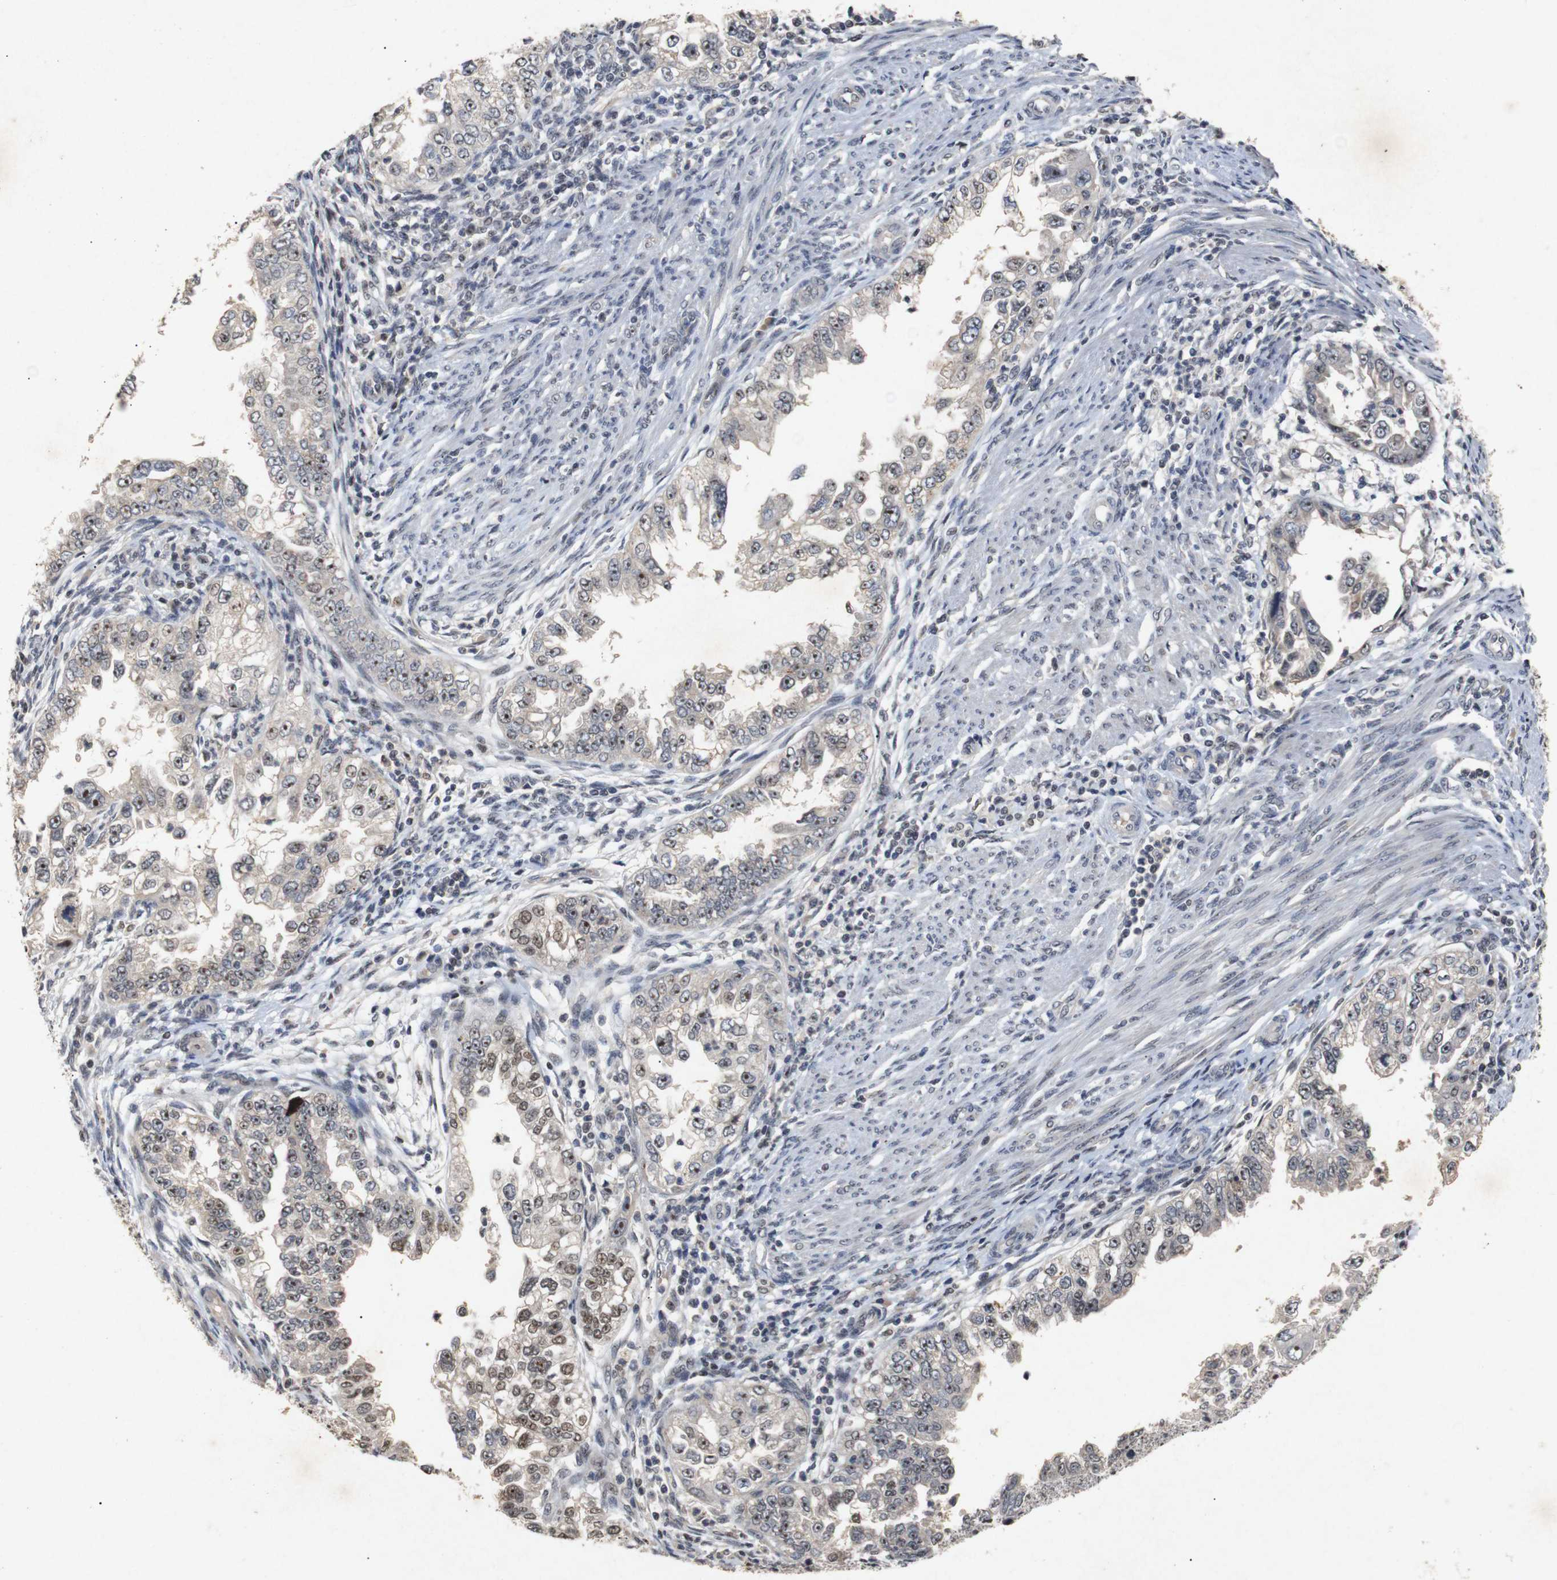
{"staining": {"intensity": "moderate", "quantity": ">75%", "location": "nuclear"}, "tissue": "endometrial cancer", "cell_type": "Tumor cells", "image_type": "cancer", "snomed": [{"axis": "morphology", "description": "Adenocarcinoma, NOS"}, {"axis": "topography", "description": "Endometrium"}], "caption": "Immunohistochemical staining of endometrial adenocarcinoma displays moderate nuclear protein staining in about >75% of tumor cells. The protein of interest is stained brown, and the nuclei are stained in blue (DAB (3,3'-diaminobenzidine) IHC with brightfield microscopy, high magnification).", "gene": "PARN", "patient": {"sex": "female", "age": 85}}